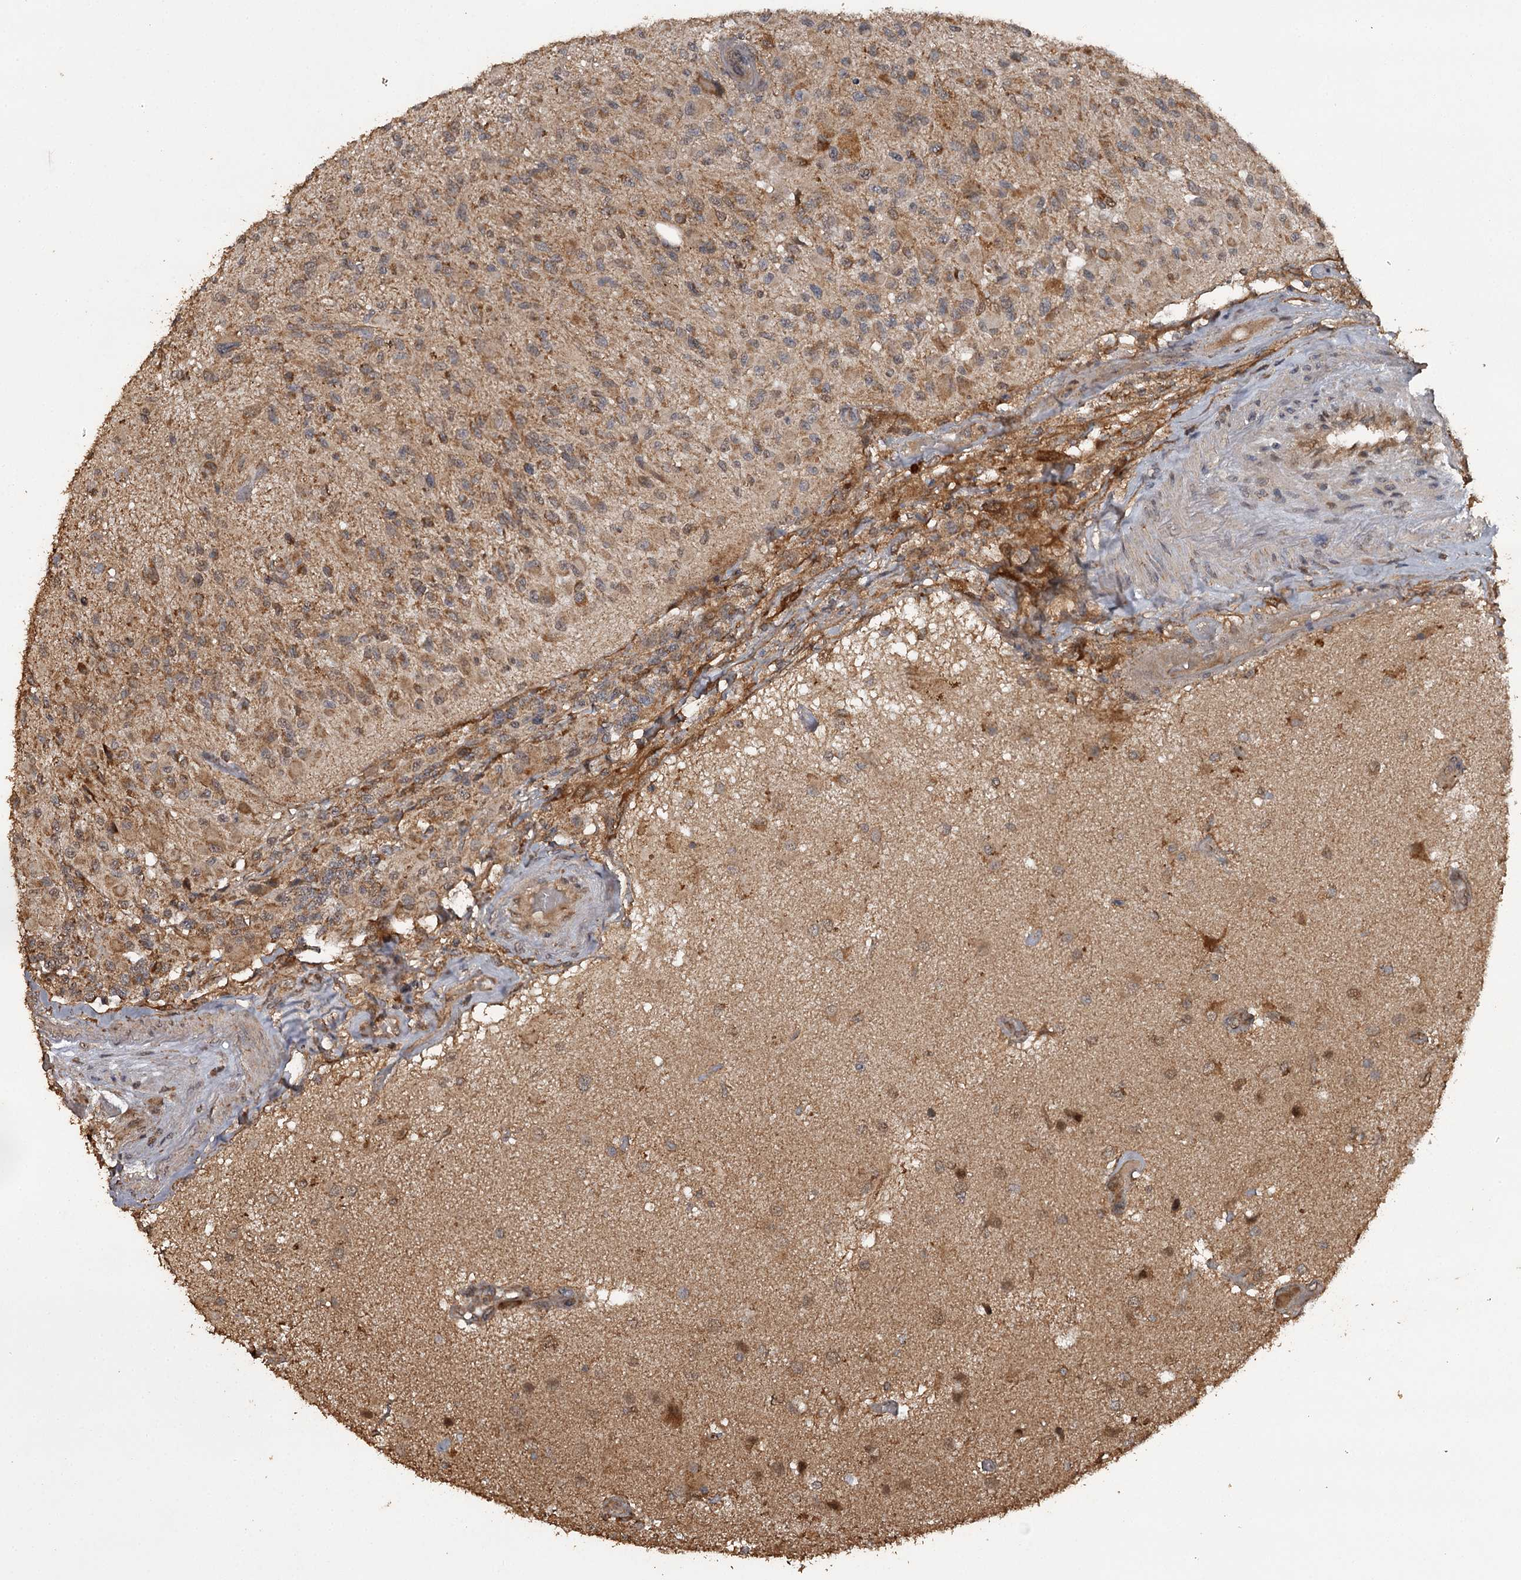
{"staining": {"intensity": "moderate", "quantity": ">75%", "location": "cytoplasmic/membranous"}, "tissue": "glioma", "cell_type": "Tumor cells", "image_type": "cancer", "snomed": [{"axis": "morphology", "description": "Glioma, malignant, High grade"}, {"axis": "morphology", "description": "Glioblastoma, NOS"}, {"axis": "topography", "description": "Brain"}], "caption": "Moderate cytoplasmic/membranous positivity is present in approximately >75% of tumor cells in malignant glioma (high-grade).", "gene": "WIPI1", "patient": {"sex": "male", "age": 60}}